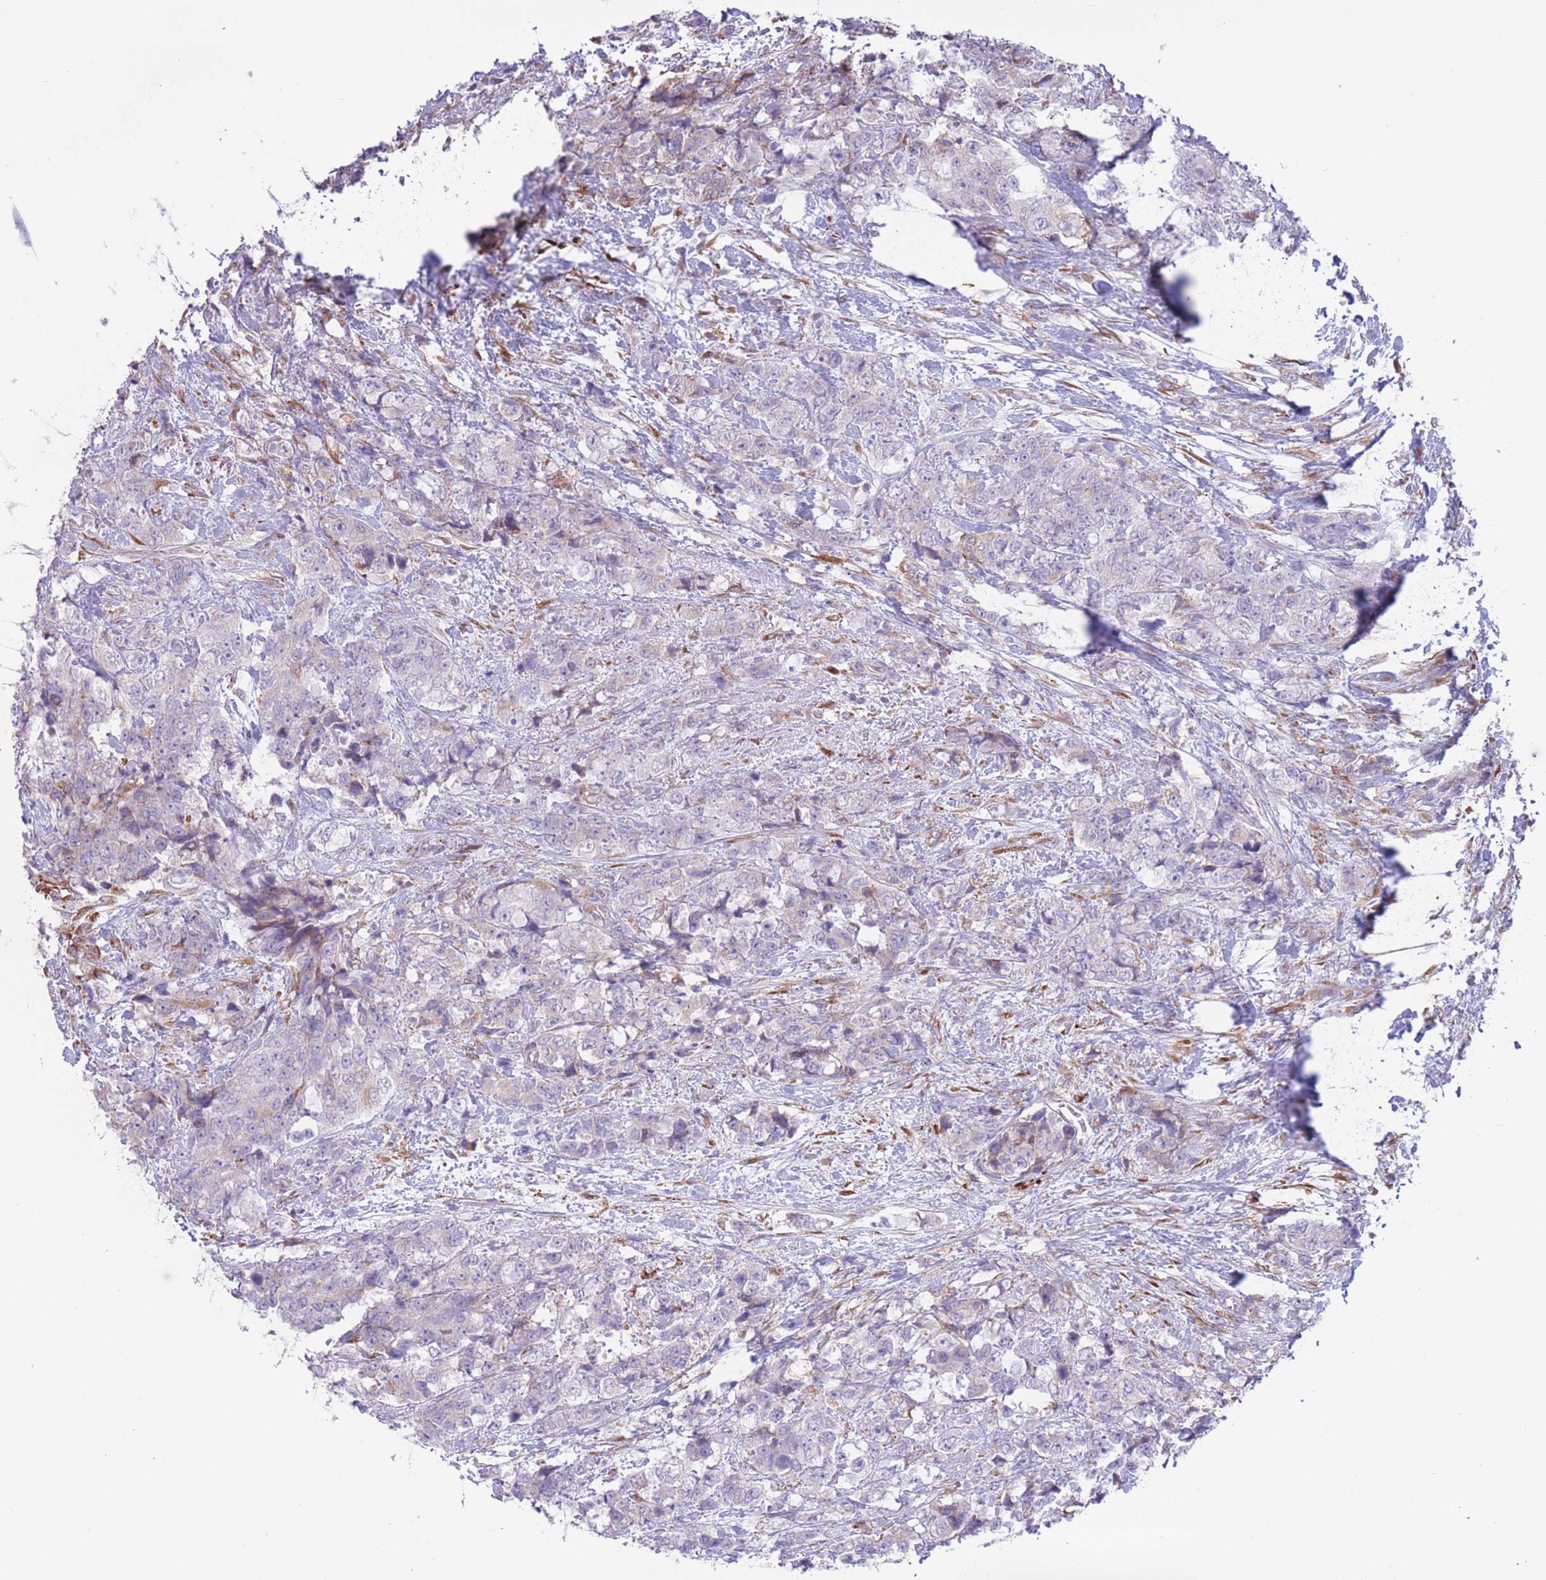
{"staining": {"intensity": "negative", "quantity": "none", "location": "none"}, "tissue": "urothelial cancer", "cell_type": "Tumor cells", "image_type": "cancer", "snomed": [{"axis": "morphology", "description": "Urothelial carcinoma, High grade"}, {"axis": "topography", "description": "Urinary bladder"}], "caption": "Immunohistochemical staining of human high-grade urothelial carcinoma displays no significant expression in tumor cells. (DAB immunohistochemistry visualized using brightfield microscopy, high magnification).", "gene": "MYDGF", "patient": {"sex": "female", "age": 78}}